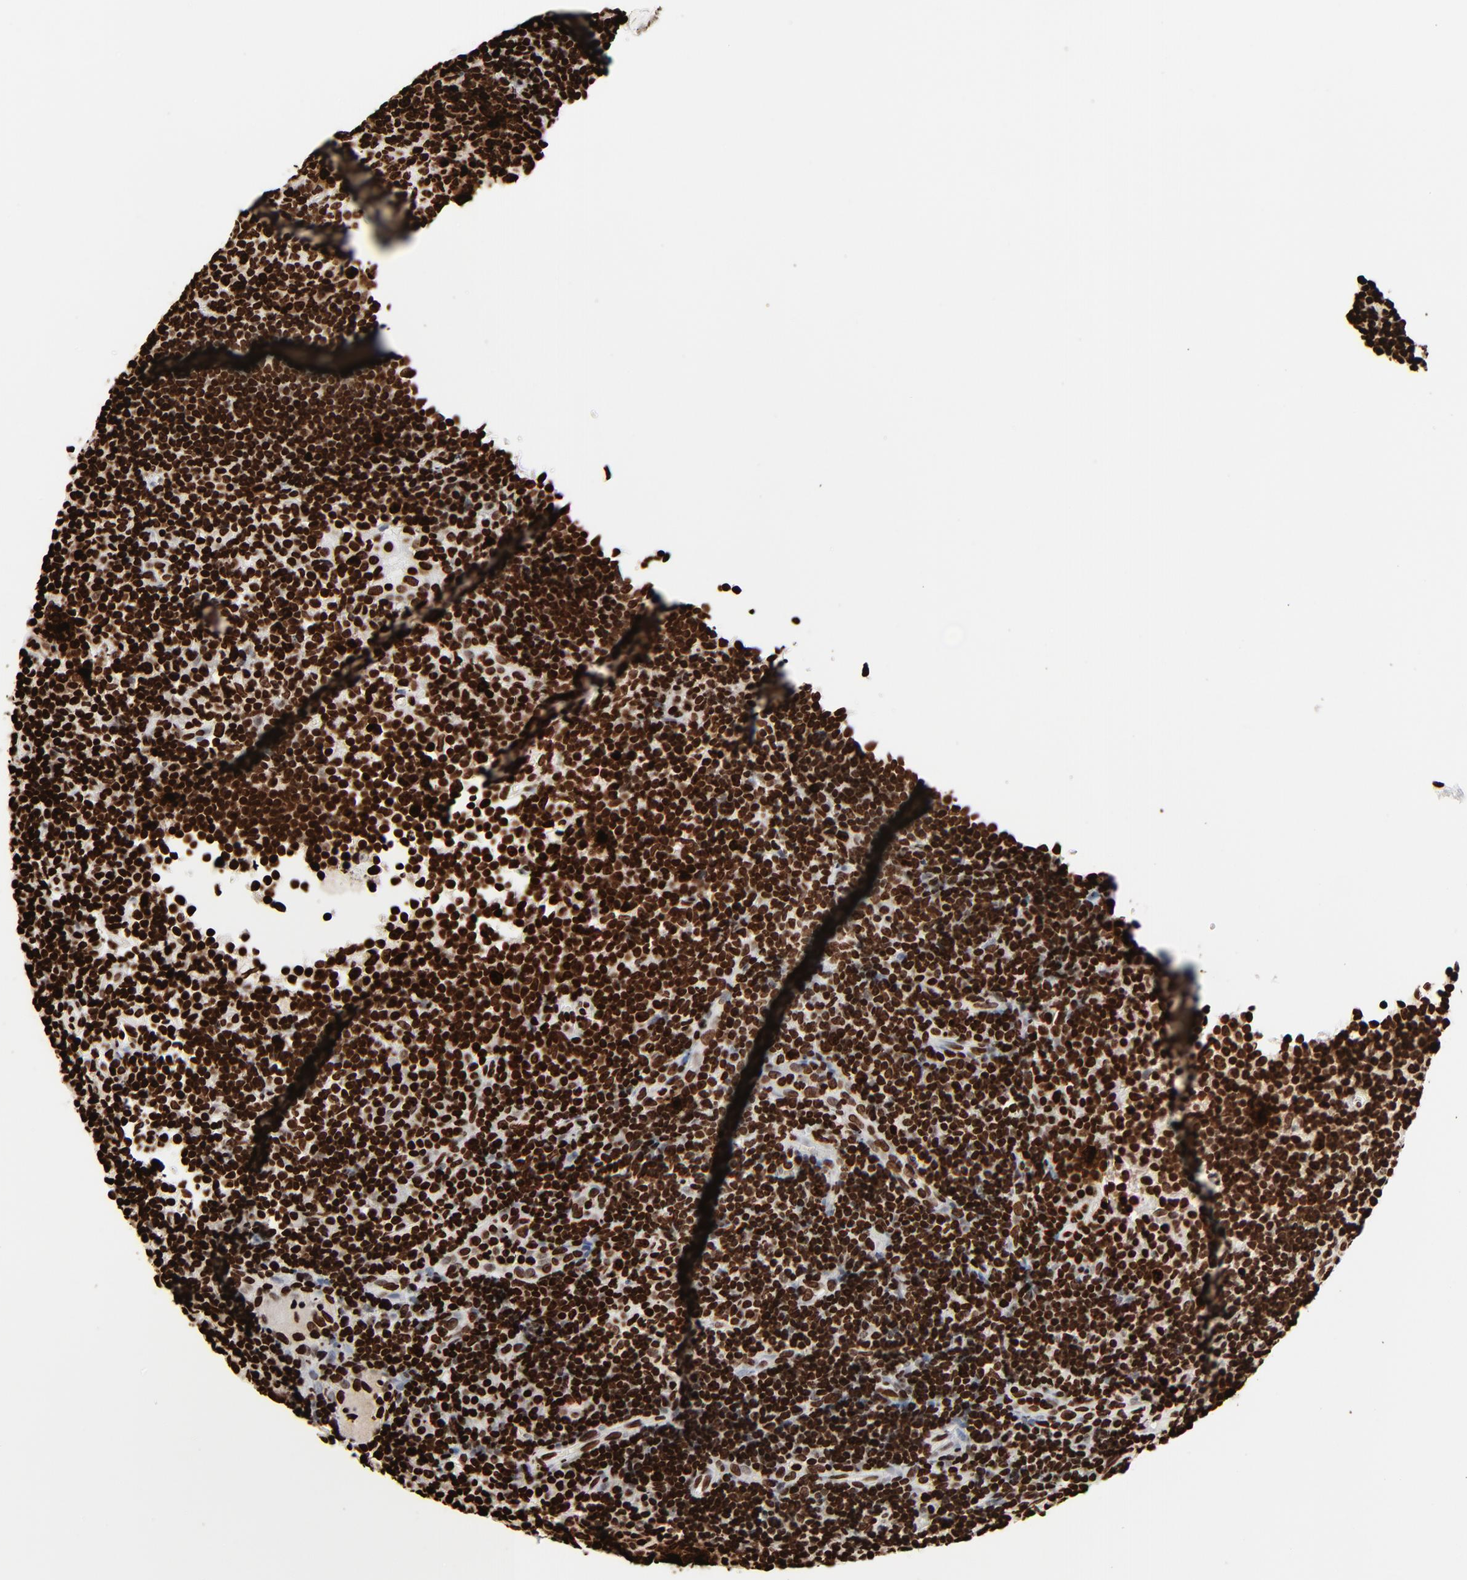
{"staining": {"intensity": "strong", "quantity": ">75%", "location": "nuclear"}, "tissue": "tonsil", "cell_type": "Germinal center cells", "image_type": "normal", "snomed": [{"axis": "morphology", "description": "Normal tissue, NOS"}, {"axis": "topography", "description": "Tonsil"}], "caption": "Immunohistochemistry photomicrograph of normal tonsil: tonsil stained using immunohistochemistry demonstrates high levels of strong protein expression localized specifically in the nuclear of germinal center cells, appearing as a nuclear brown color.", "gene": "H3", "patient": {"sex": "female", "age": 40}}